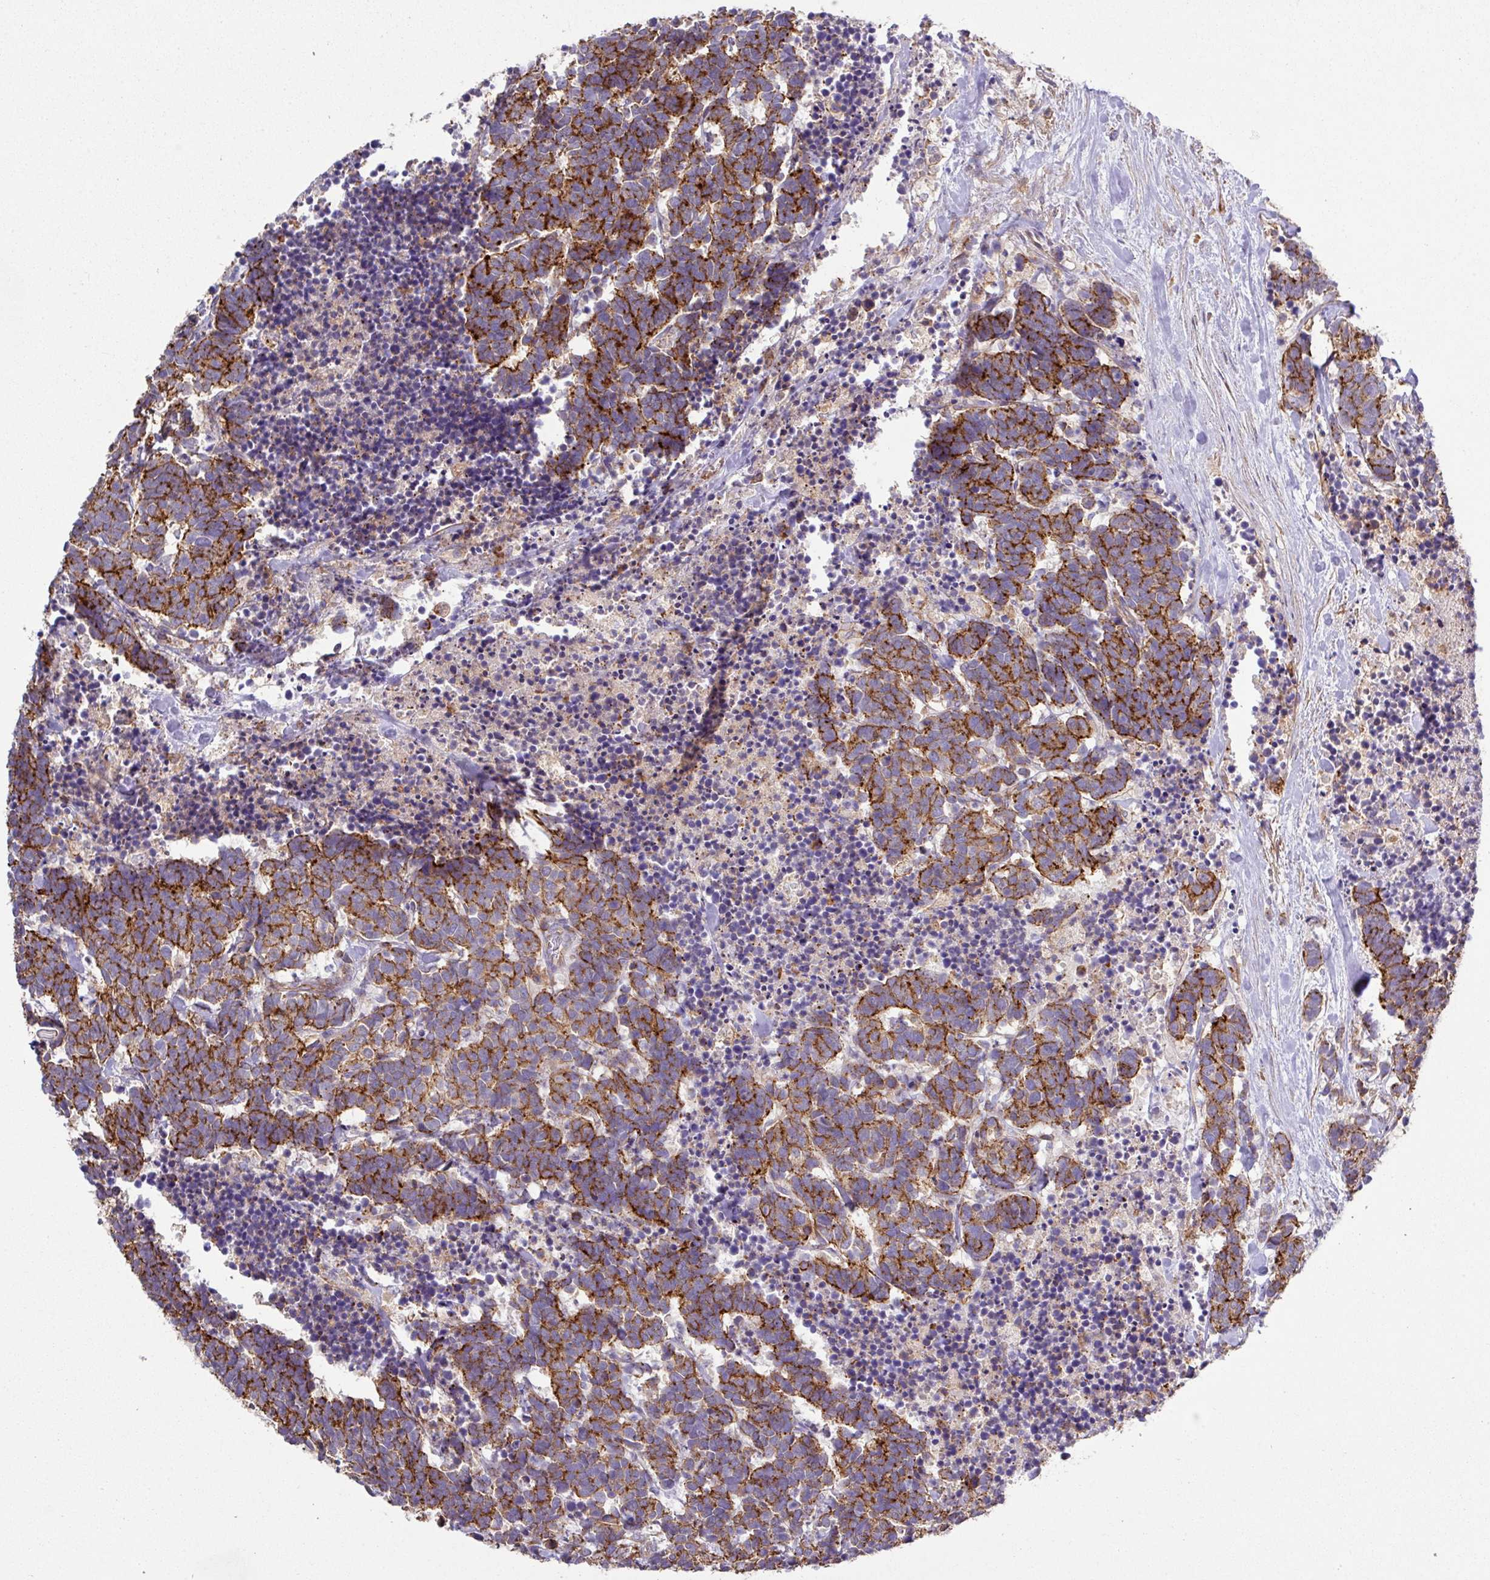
{"staining": {"intensity": "strong", "quantity": "25%-75%", "location": "cytoplasmic/membranous"}, "tissue": "carcinoid", "cell_type": "Tumor cells", "image_type": "cancer", "snomed": [{"axis": "morphology", "description": "Carcinoma, NOS"}, {"axis": "morphology", "description": "Carcinoid, malignant, NOS"}, {"axis": "topography", "description": "Urinary bladder"}], "caption": "This histopathology image demonstrates carcinoid stained with immunohistochemistry (IHC) to label a protein in brown. The cytoplasmic/membranous of tumor cells show strong positivity for the protein. Nuclei are counter-stained blue.", "gene": "RIC1", "patient": {"sex": "male", "age": 57}}